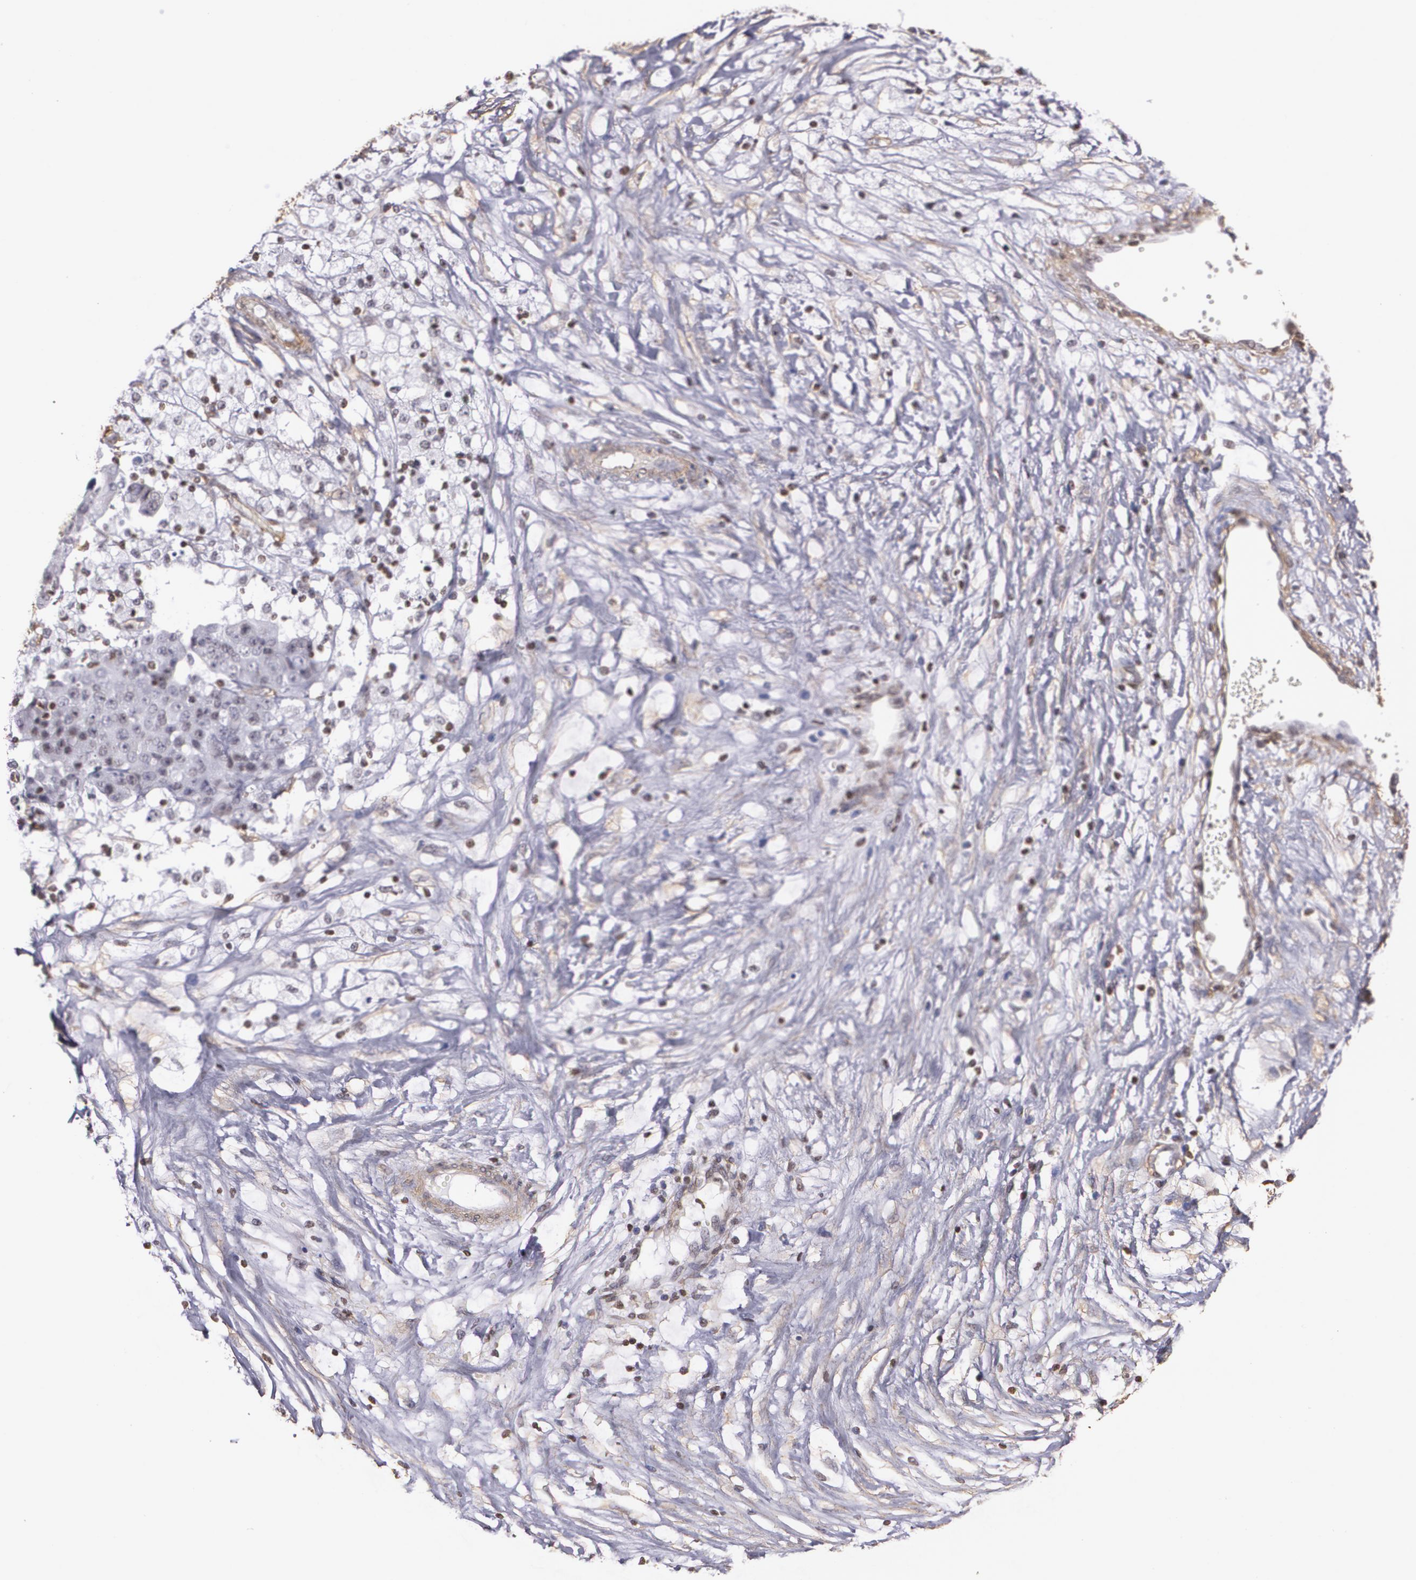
{"staining": {"intensity": "weak", "quantity": "25%-75%", "location": "nuclear"}, "tissue": "ovarian cancer", "cell_type": "Tumor cells", "image_type": "cancer", "snomed": [{"axis": "morphology", "description": "Carcinoma, endometroid"}, {"axis": "topography", "description": "Ovary"}], "caption": "This is an image of immunohistochemistry staining of ovarian cancer (endometroid carcinoma), which shows weak staining in the nuclear of tumor cells.", "gene": "VAMP1", "patient": {"sex": "female", "age": 42}}